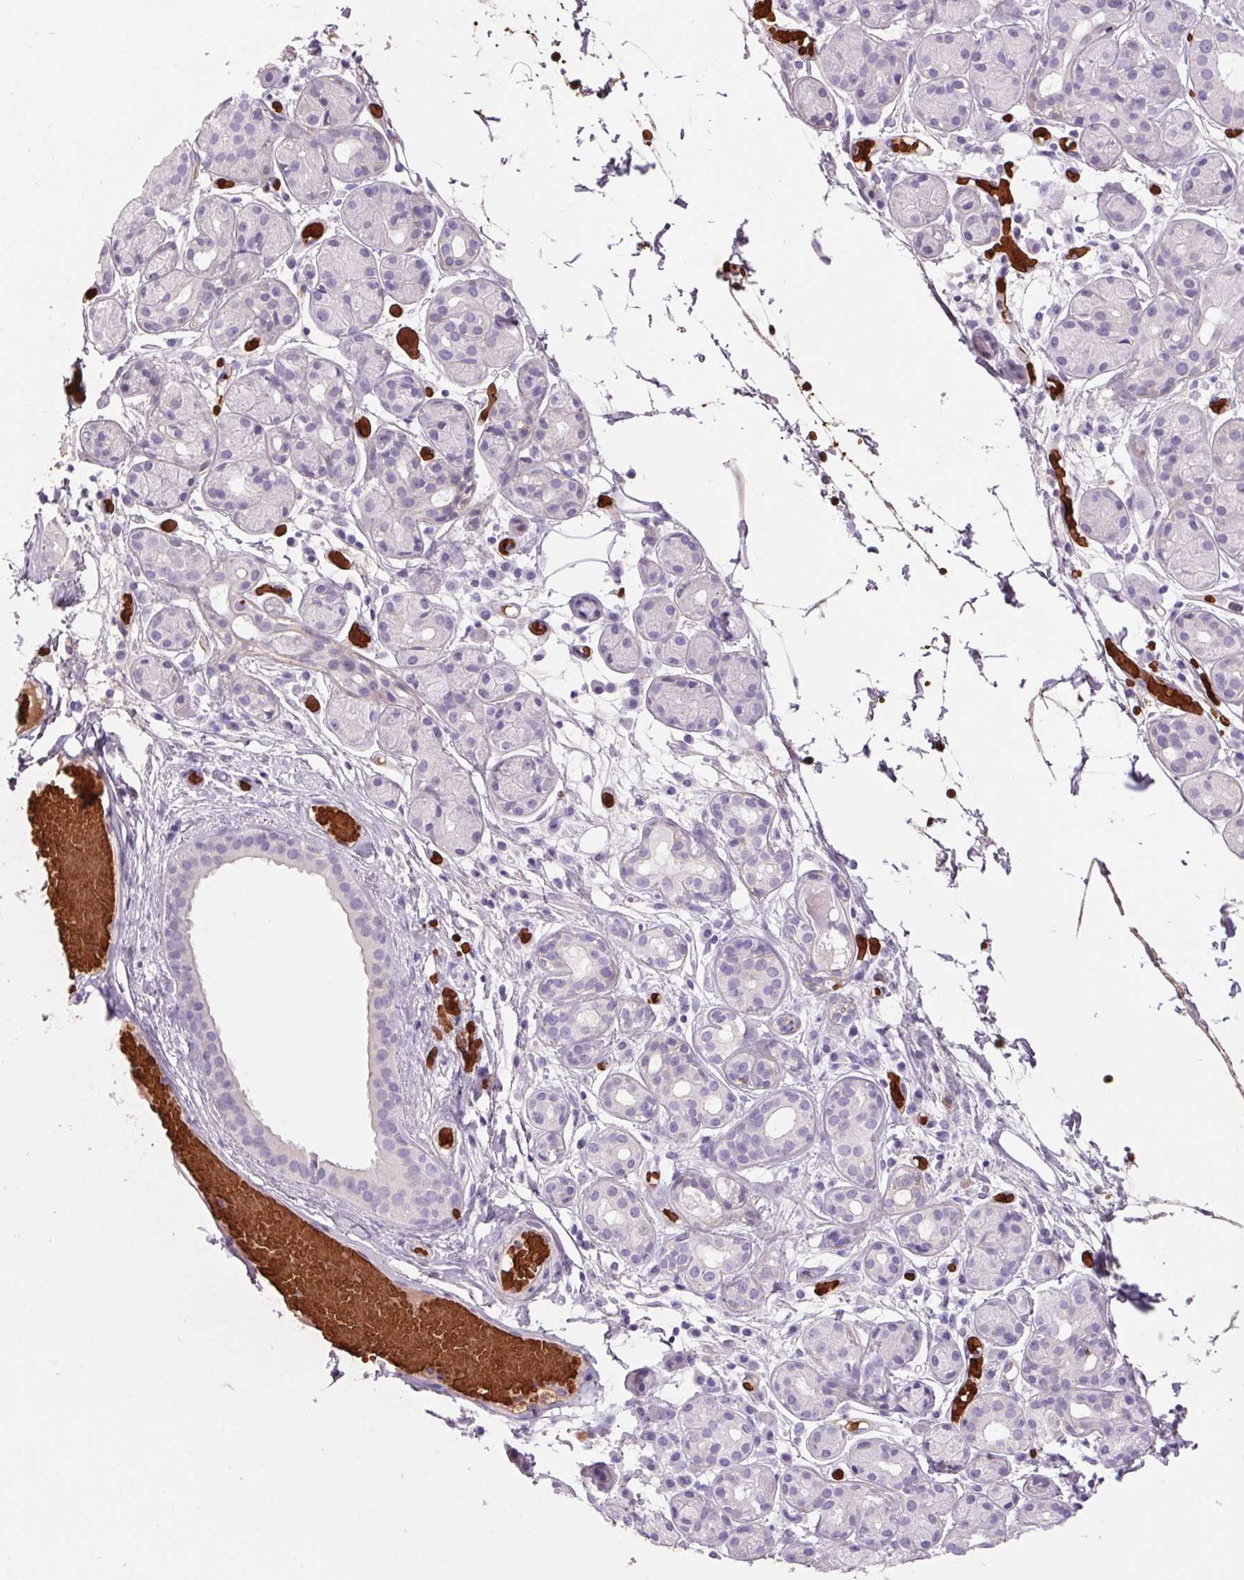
{"staining": {"intensity": "negative", "quantity": "none", "location": "none"}, "tissue": "salivary gland", "cell_type": "Glandular cells", "image_type": "normal", "snomed": [{"axis": "morphology", "description": "Normal tissue, NOS"}, {"axis": "topography", "description": "Salivary gland"}, {"axis": "topography", "description": "Peripheral nerve tissue"}], "caption": "Immunohistochemistry of unremarkable human salivary gland demonstrates no expression in glandular cells.", "gene": "HBQ1", "patient": {"sex": "male", "age": 71}}